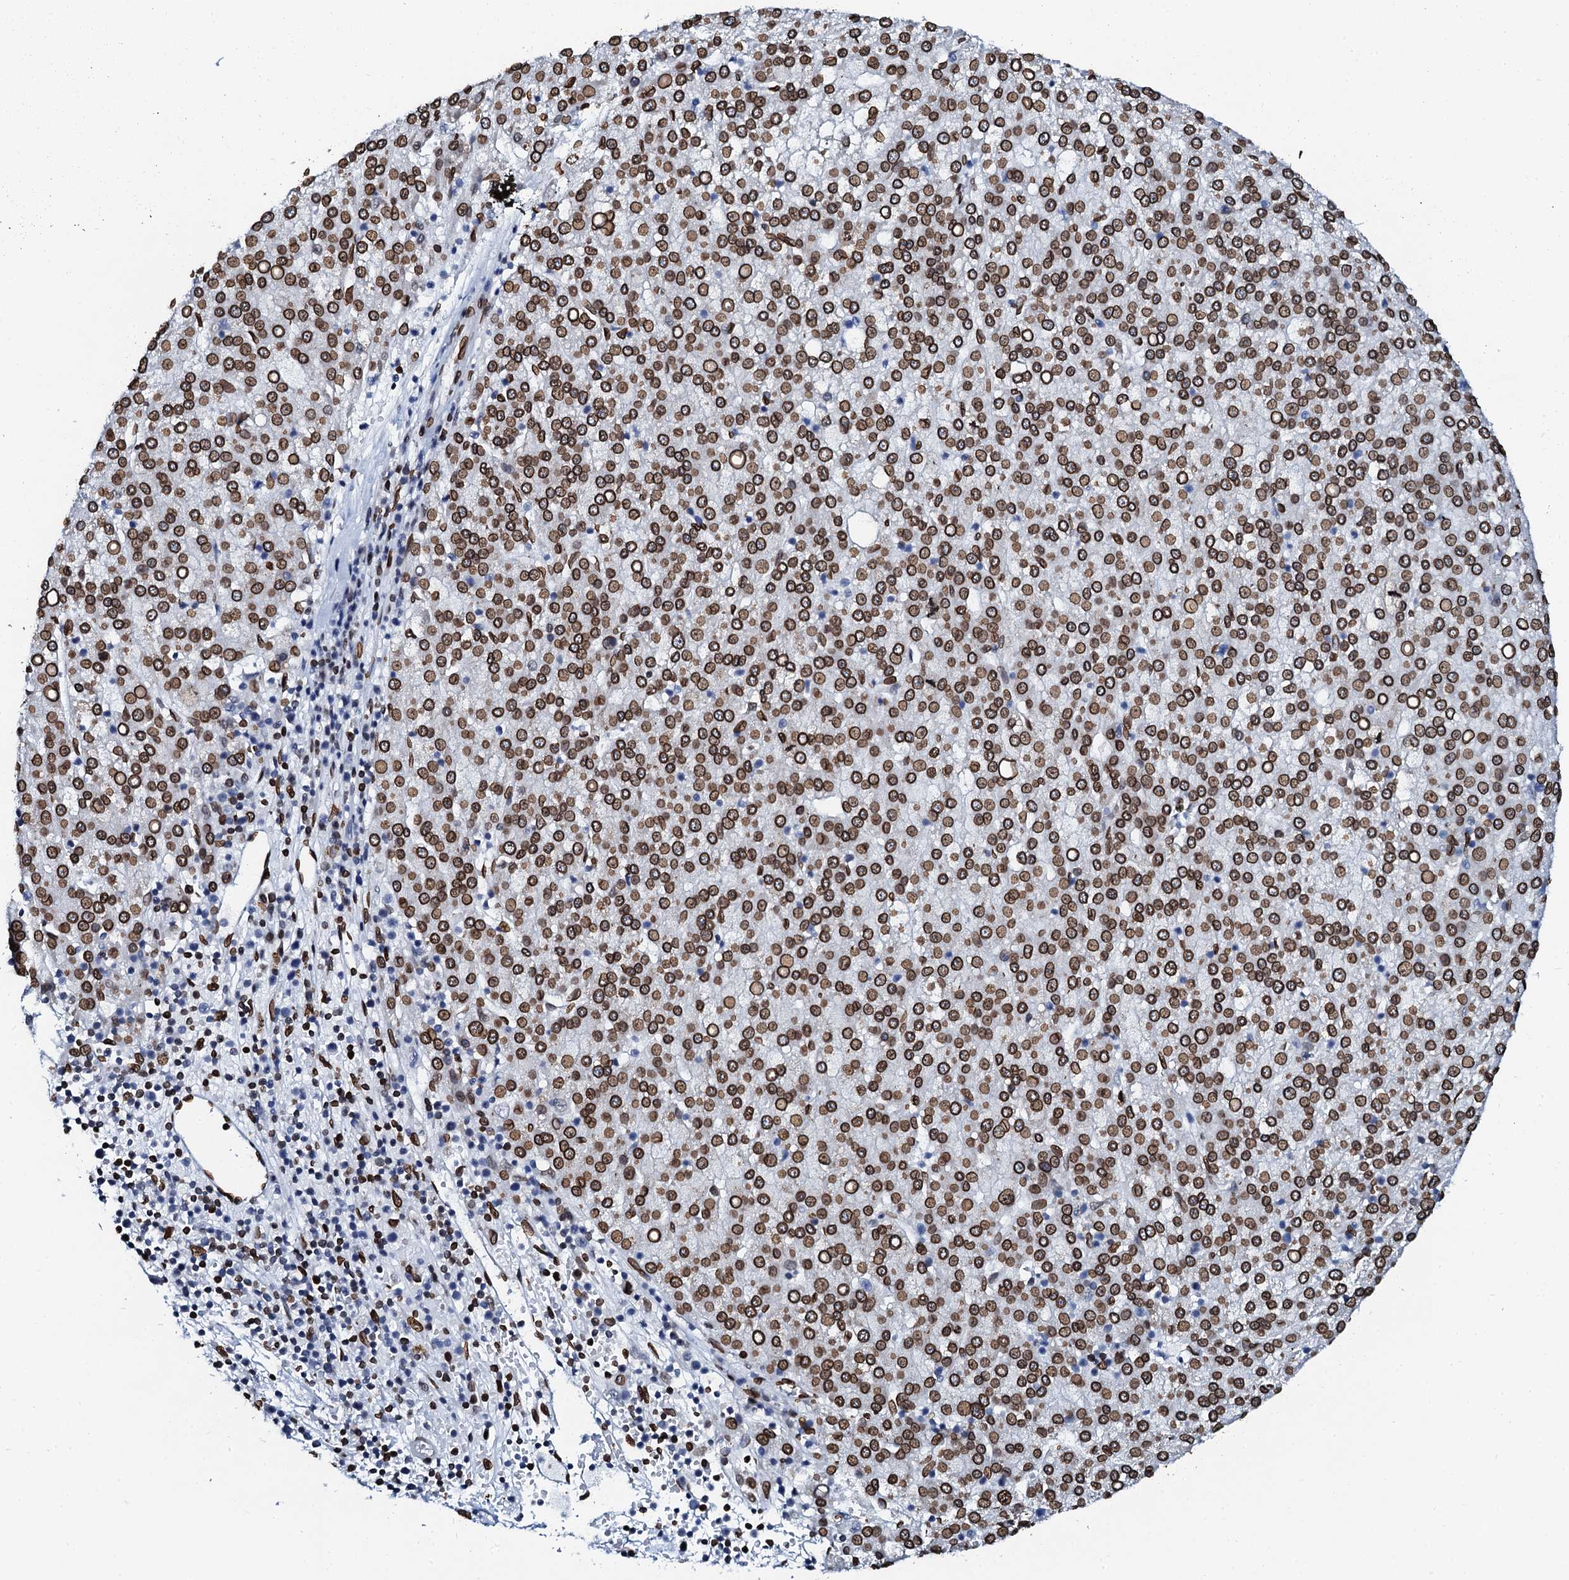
{"staining": {"intensity": "strong", "quantity": ">75%", "location": "cytoplasmic/membranous,nuclear"}, "tissue": "liver cancer", "cell_type": "Tumor cells", "image_type": "cancer", "snomed": [{"axis": "morphology", "description": "Carcinoma, Hepatocellular, NOS"}, {"axis": "topography", "description": "Liver"}], "caption": "An immunohistochemistry micrograph of neoplastic tissue is shown. Protein staining in brown labels strong cytoplasmic/membranous and nuclear positivity in hepatocellular carcinoma (liver) within tumor cells.", "gene": "KATNAL2", "patient": {"sex": "female", "age": 58}}